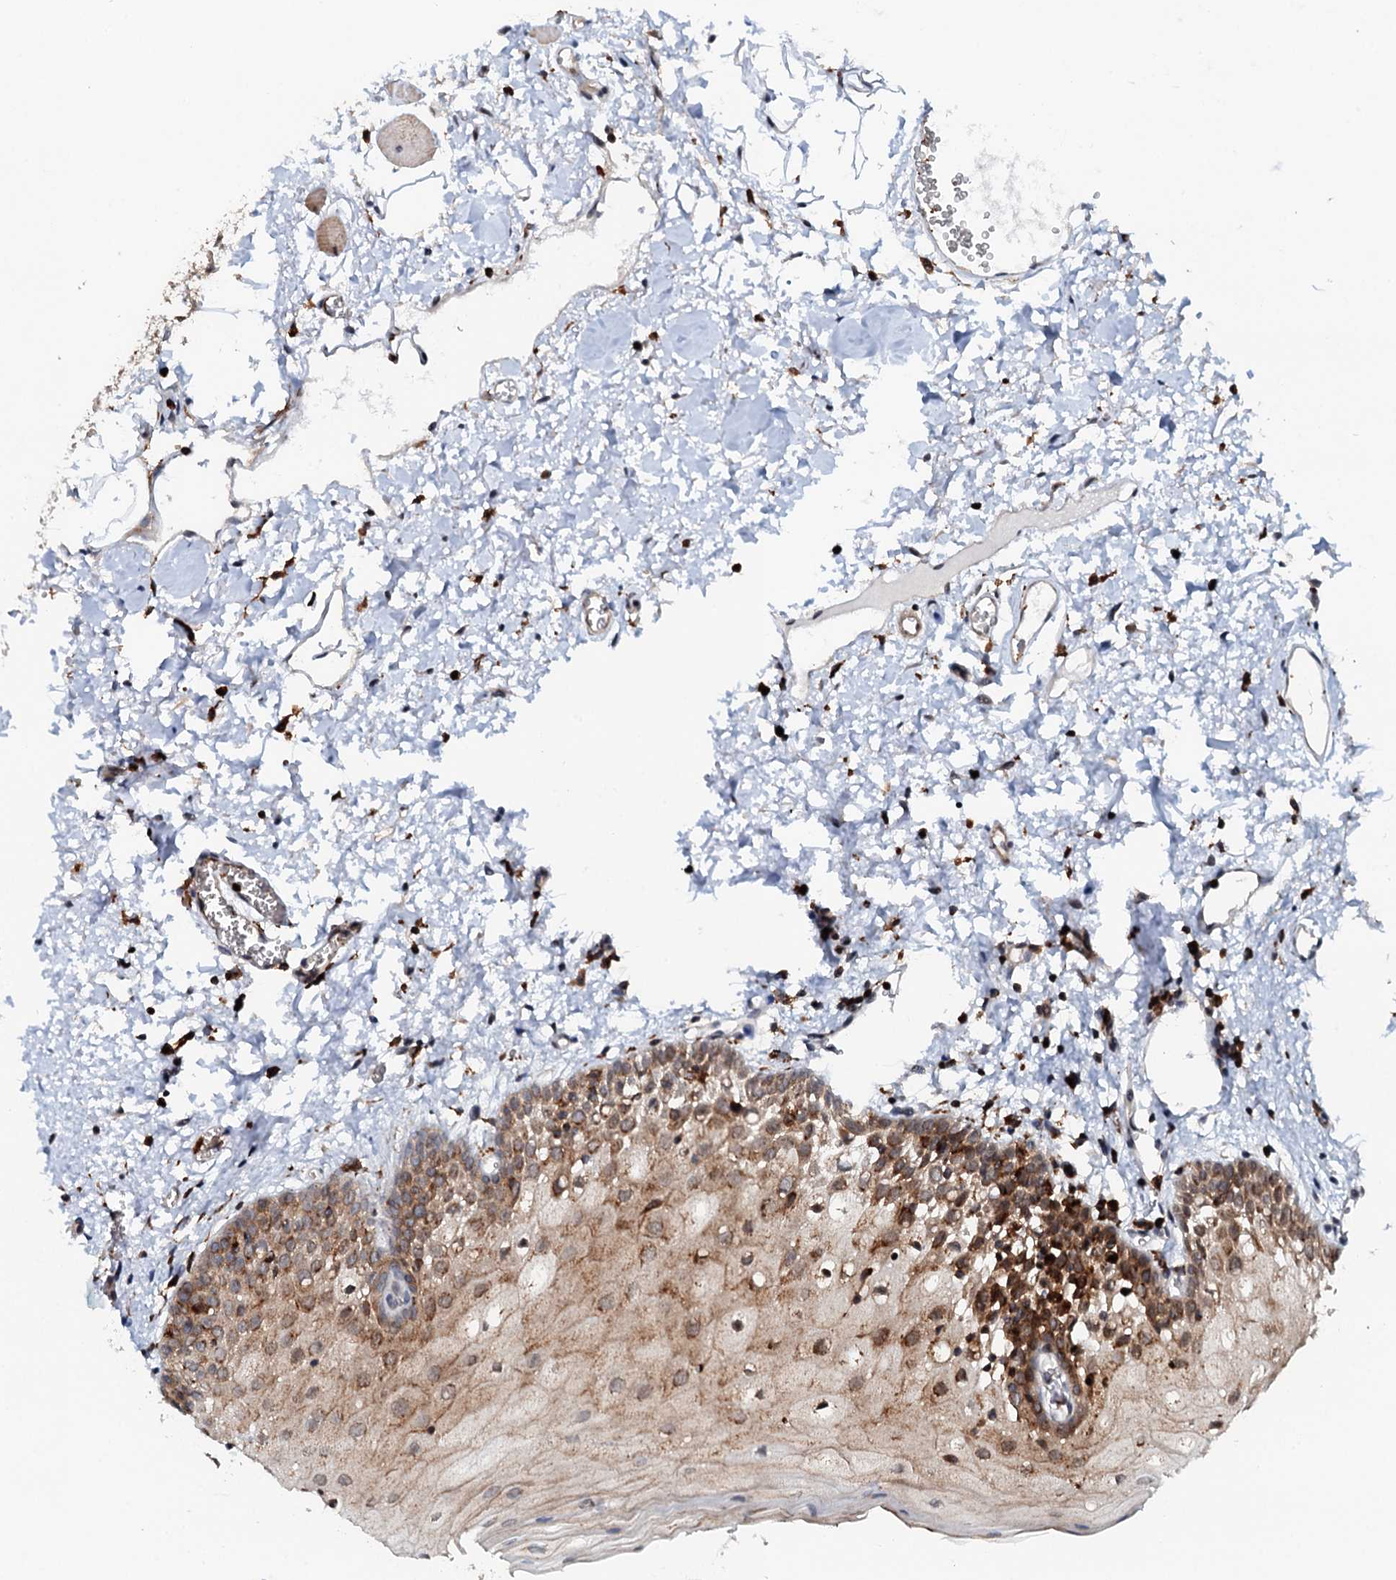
{"staining": {"intensity": "moderate", "quantity": "25%-75%", "location": "cytoplasmic/membranous"}, "tissue": "oral mucosa", "cell_type": "Squamous epithelial cells", "image_type": "normal", "snomed": [{"axis": "morphology", "description": "Normal tissue, NOS"}, {"axis": "topography", "description": "Oral tissue"}, {"axis": "topography", "description": "Tounge, NOS"}], "caption": "DAB immunohistochemical staining of benign oral mucosa demonstrates moderate cytoplasmic/membranous protein expression in approximately 25%-75% of squamous epithelial cells. The staining was performed using DAB, with brown indicating positive protein expression. Nuclei are stained blue with hematoxylin.", "gene": "VAMP8", "patient": {"sex": "female", "age": 73}}